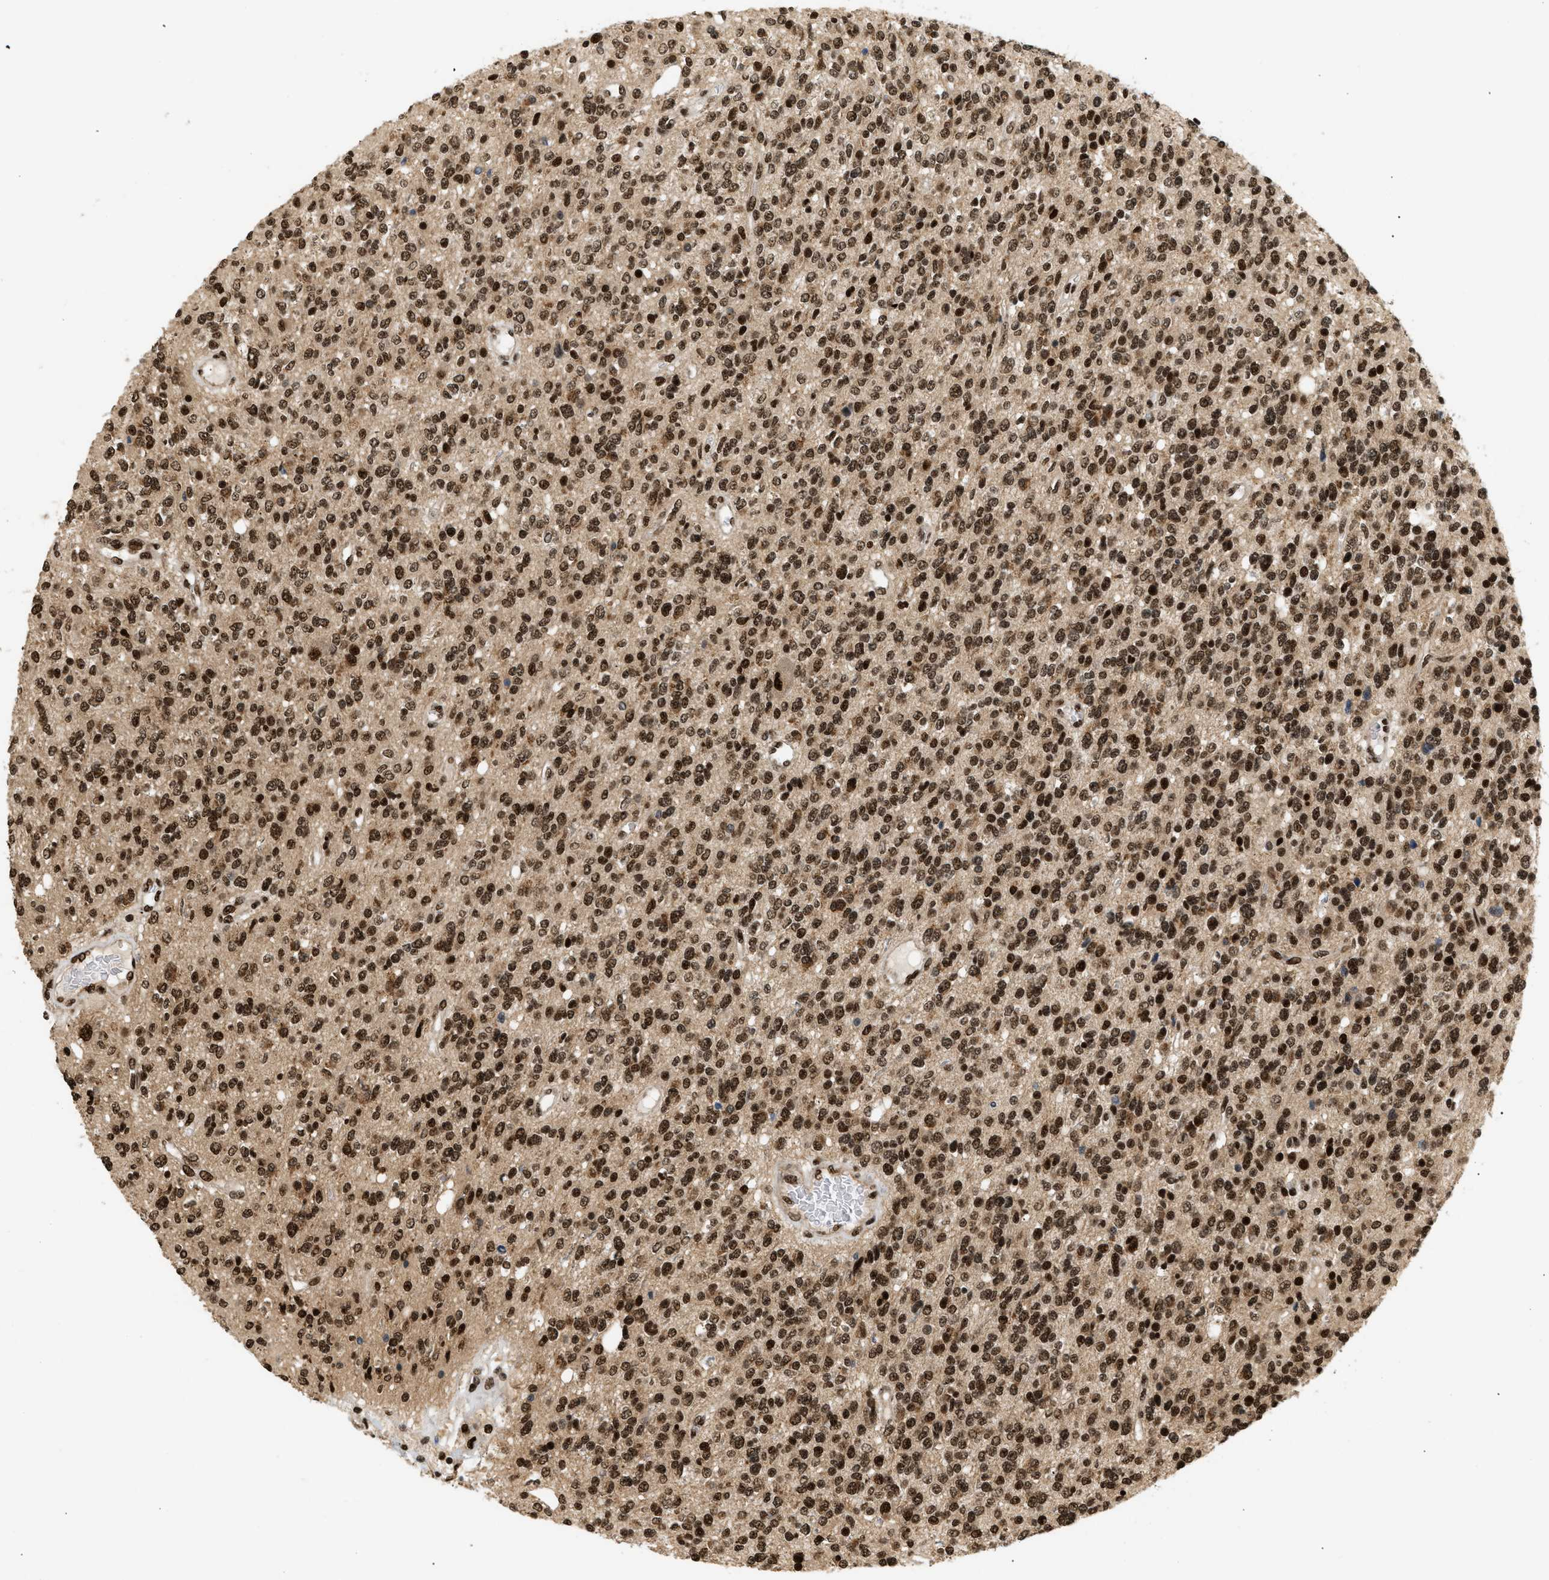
{"staining": {"intensity": "strong", "quantity": ">75%", "location": "nuclear"}, "tissue": "glioma", "cell_type": "Tumor cells", "image_type": "cancer", "snomed": [{"axis": "morphology", "description": "Glioma, malignant, High grade"}, {"axis": "topography", "description": "Brain"}], "caption": "Strong nuclear protein staining is seen in approximately >75% of tumor cells in glioma.", "gene": "RBM5", "patient": {"sex": "male", "age": 34}}